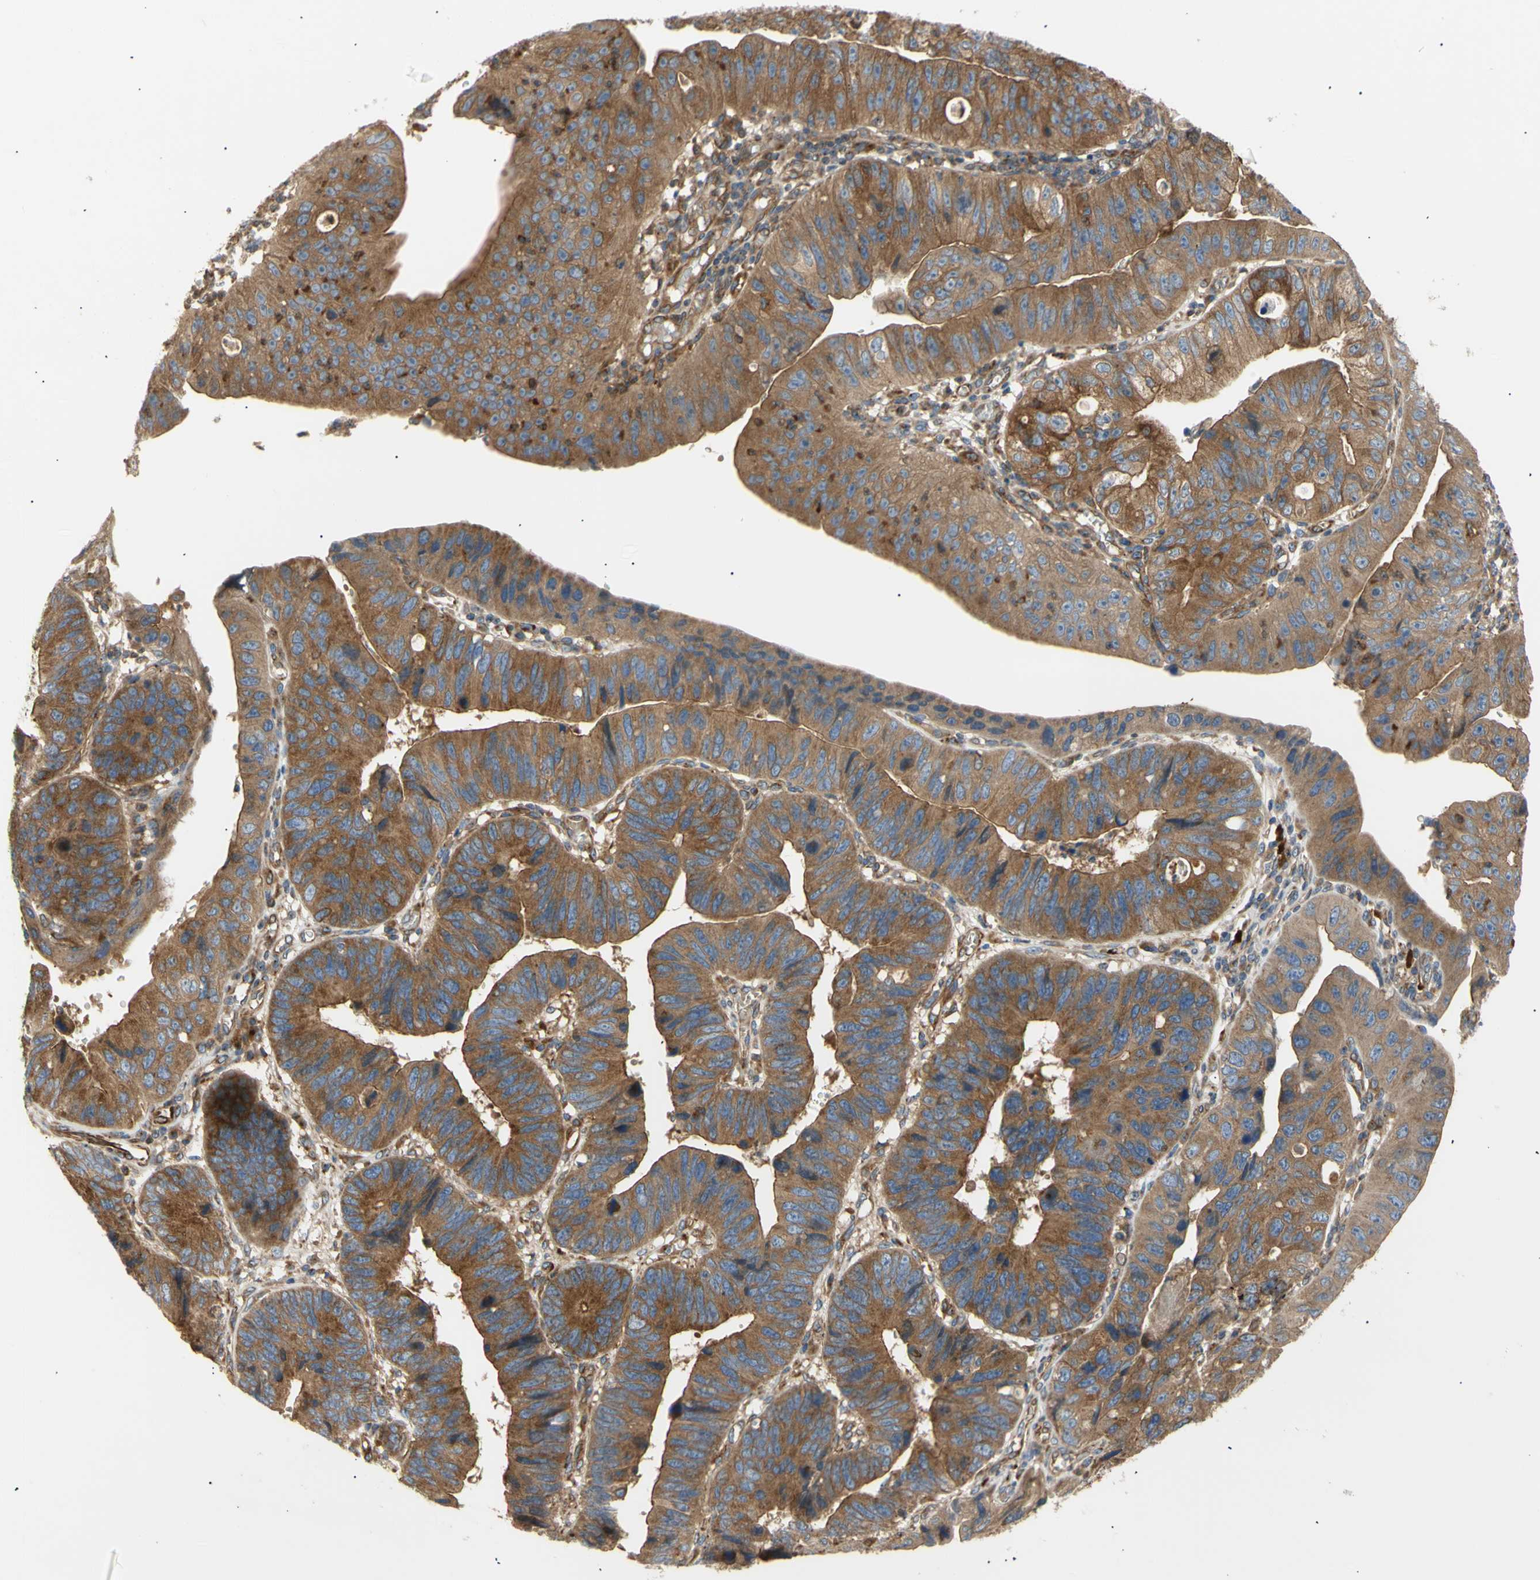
{"staining": {"intensity": "strong", "quantity": ">75%", "location": "cytoplasmic/membranous"}, "tissue": "stomach cancer", "cell_type": "Tumor cells", "image_type": "cancer", "snomed": [{"axis": "morphology", "description": "Adenocarcinoma, NOS"}, {"axis": "topography", "description": "Stomach"}], "caption": "Immunohistochemistry (IHC) of stomach cancer (adenocarcinoma) shows high levels of strong cytoplasmic/membranous positivity in about >75% of tumor cells.", "gene": "TUBG2", "patient": {"sex": "male", "age": 59}}